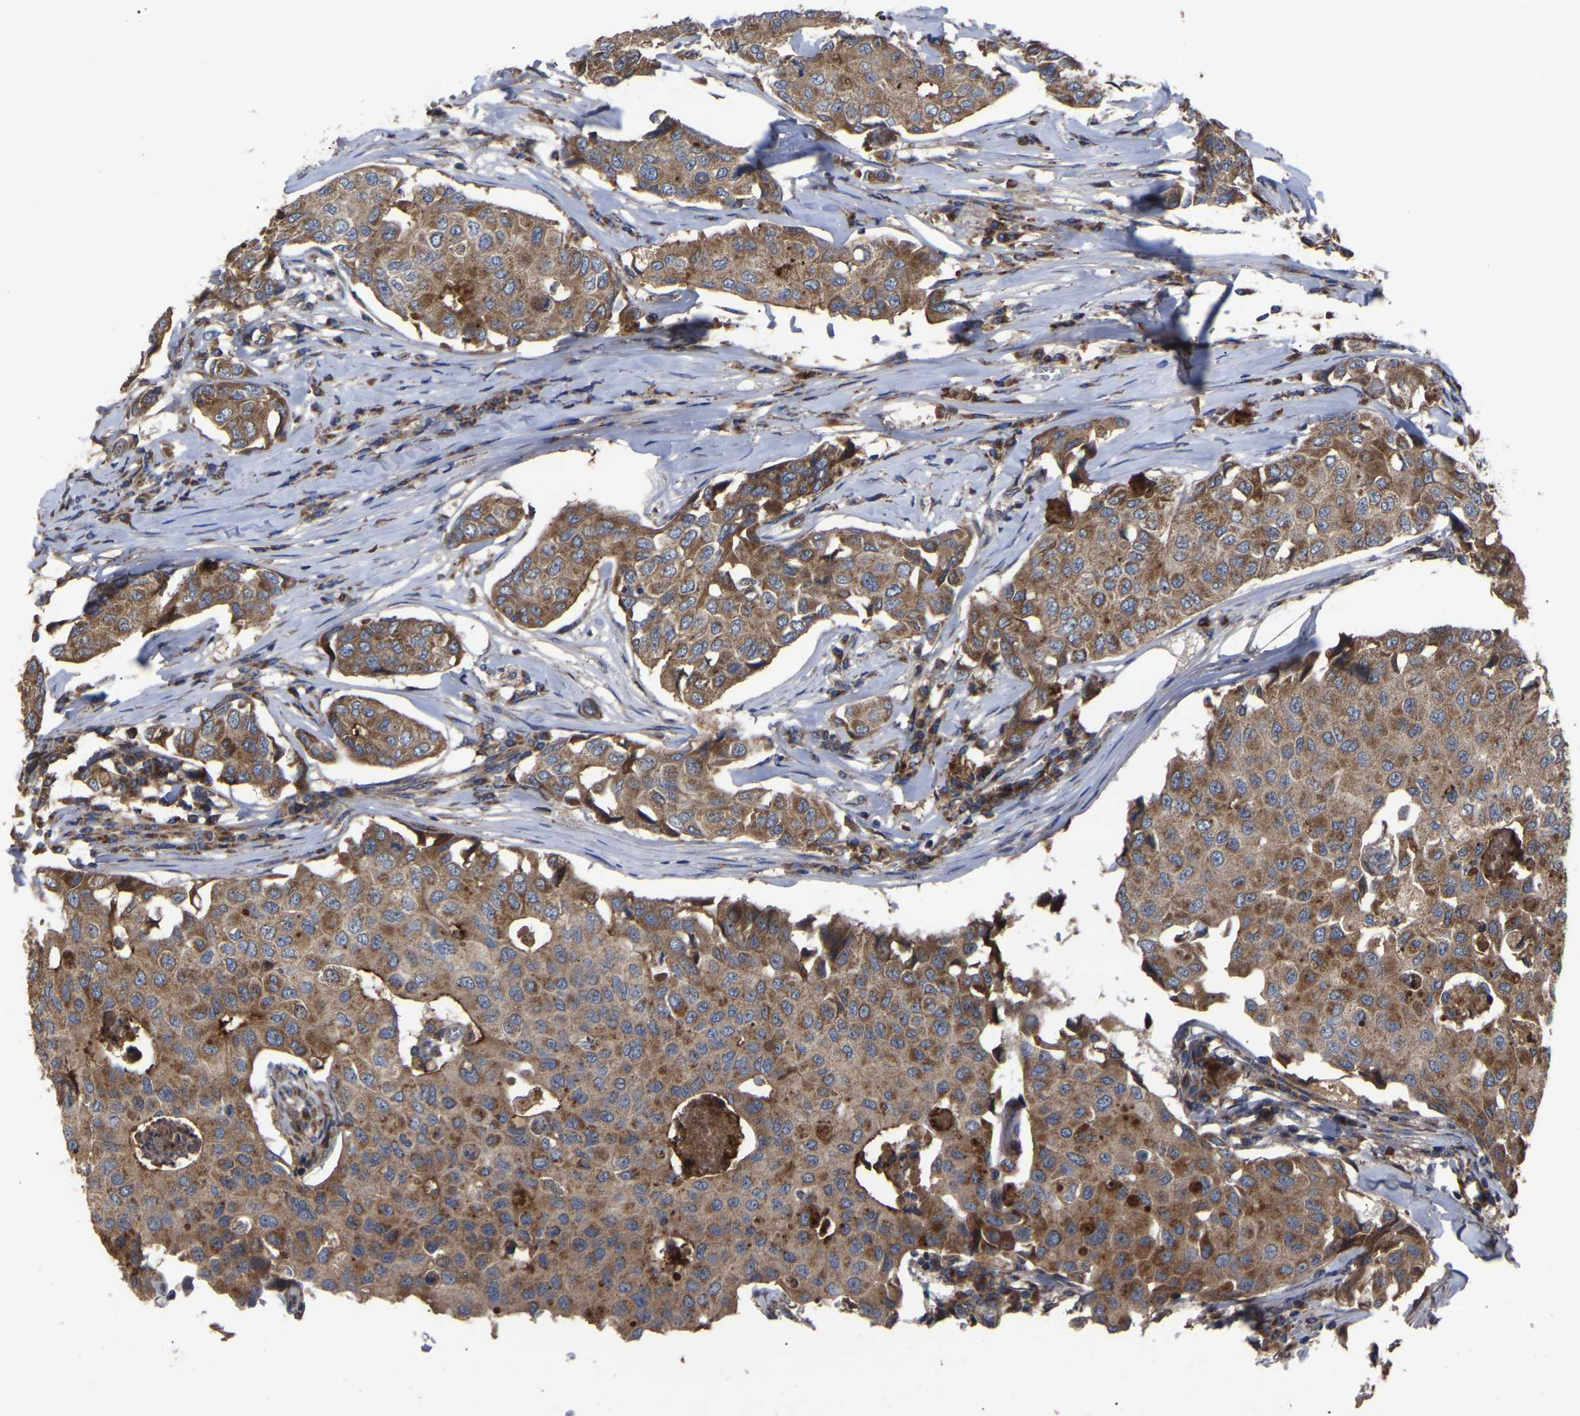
{"staining": {"intensity": "moderate", "quantity": ">75%", "location": "cytoplasmic/membranous"}, "tissue": "breast cancer", "cell_type": "Tumor cells", "image_type": "cancer", "snomed": [{"axis": "morphology", "description": "Duct carcinoma"}, {"axis": "topography", "description": "Breast"}], "caption": "A high-resolution histopathology image shows IHC staining of breast invasive ductal carcinoma, which exhibits moderate cytoplasmic/membranous positivity in about >75% of tumor cells.", "gene": "GCC1", "patient": {"sex": "female", "age": 80}}